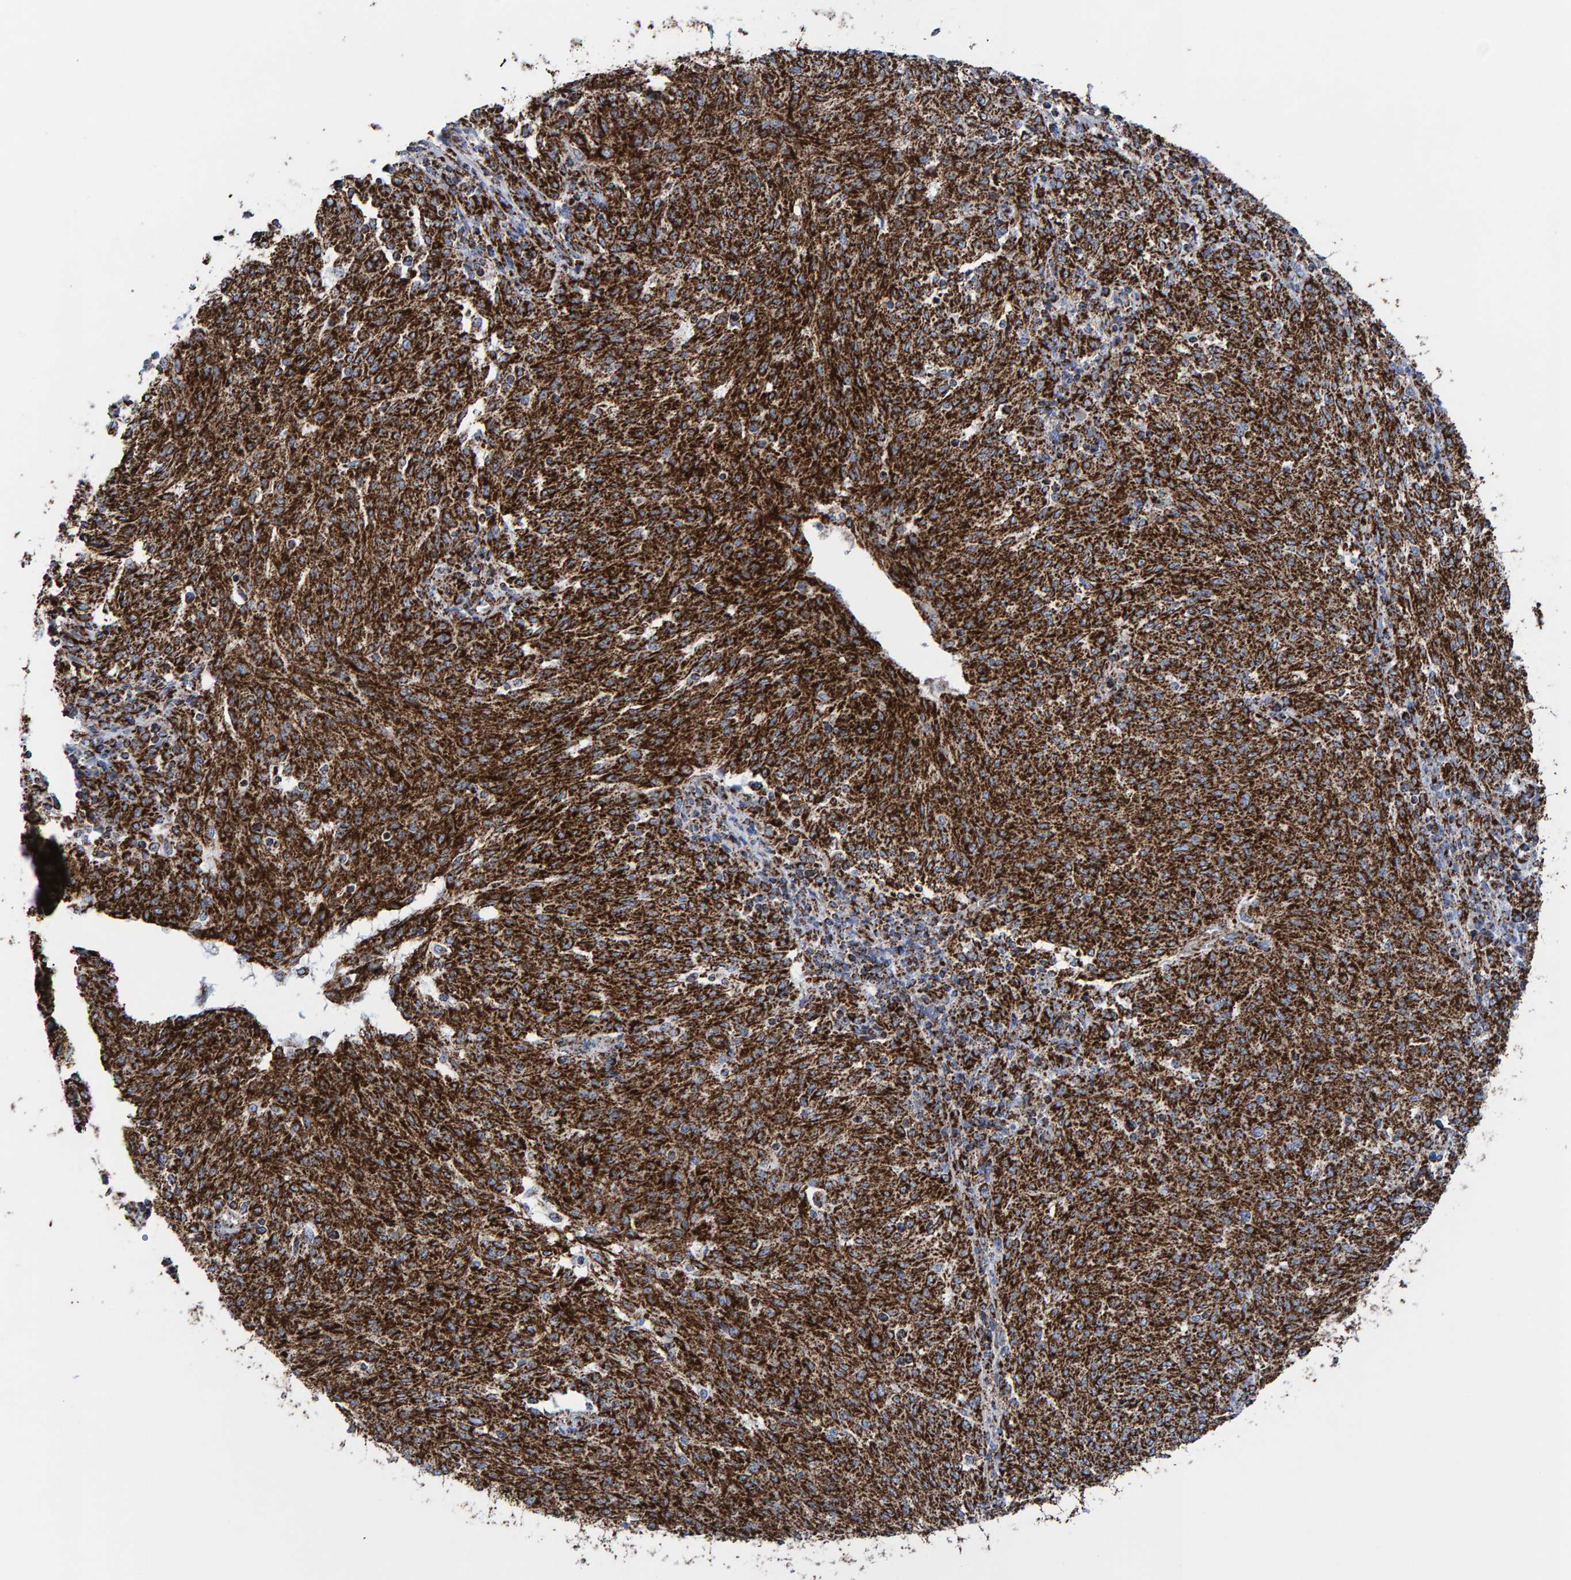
{"staining": {"intensity": "strong", "quantity": ">75%", "location": "cytoplasmic/membranous"}, "tissue": "melanoma", "cell_type": "Tumor cells", "image_type": "cancer", "snomed": [{"axis": "morphology", "description": "Malignant melanoma, NOS"}, {"axis": "topography", "description": "Skin"}], "caption": "Immunohistochemical staining of human melanoma reveals high levels of strong cytoplasmic/membranous staining in approximately >75% of tumor cells.", "gene": "ENSG00000262660", "patient": {"sex": "female", "age": 72}}